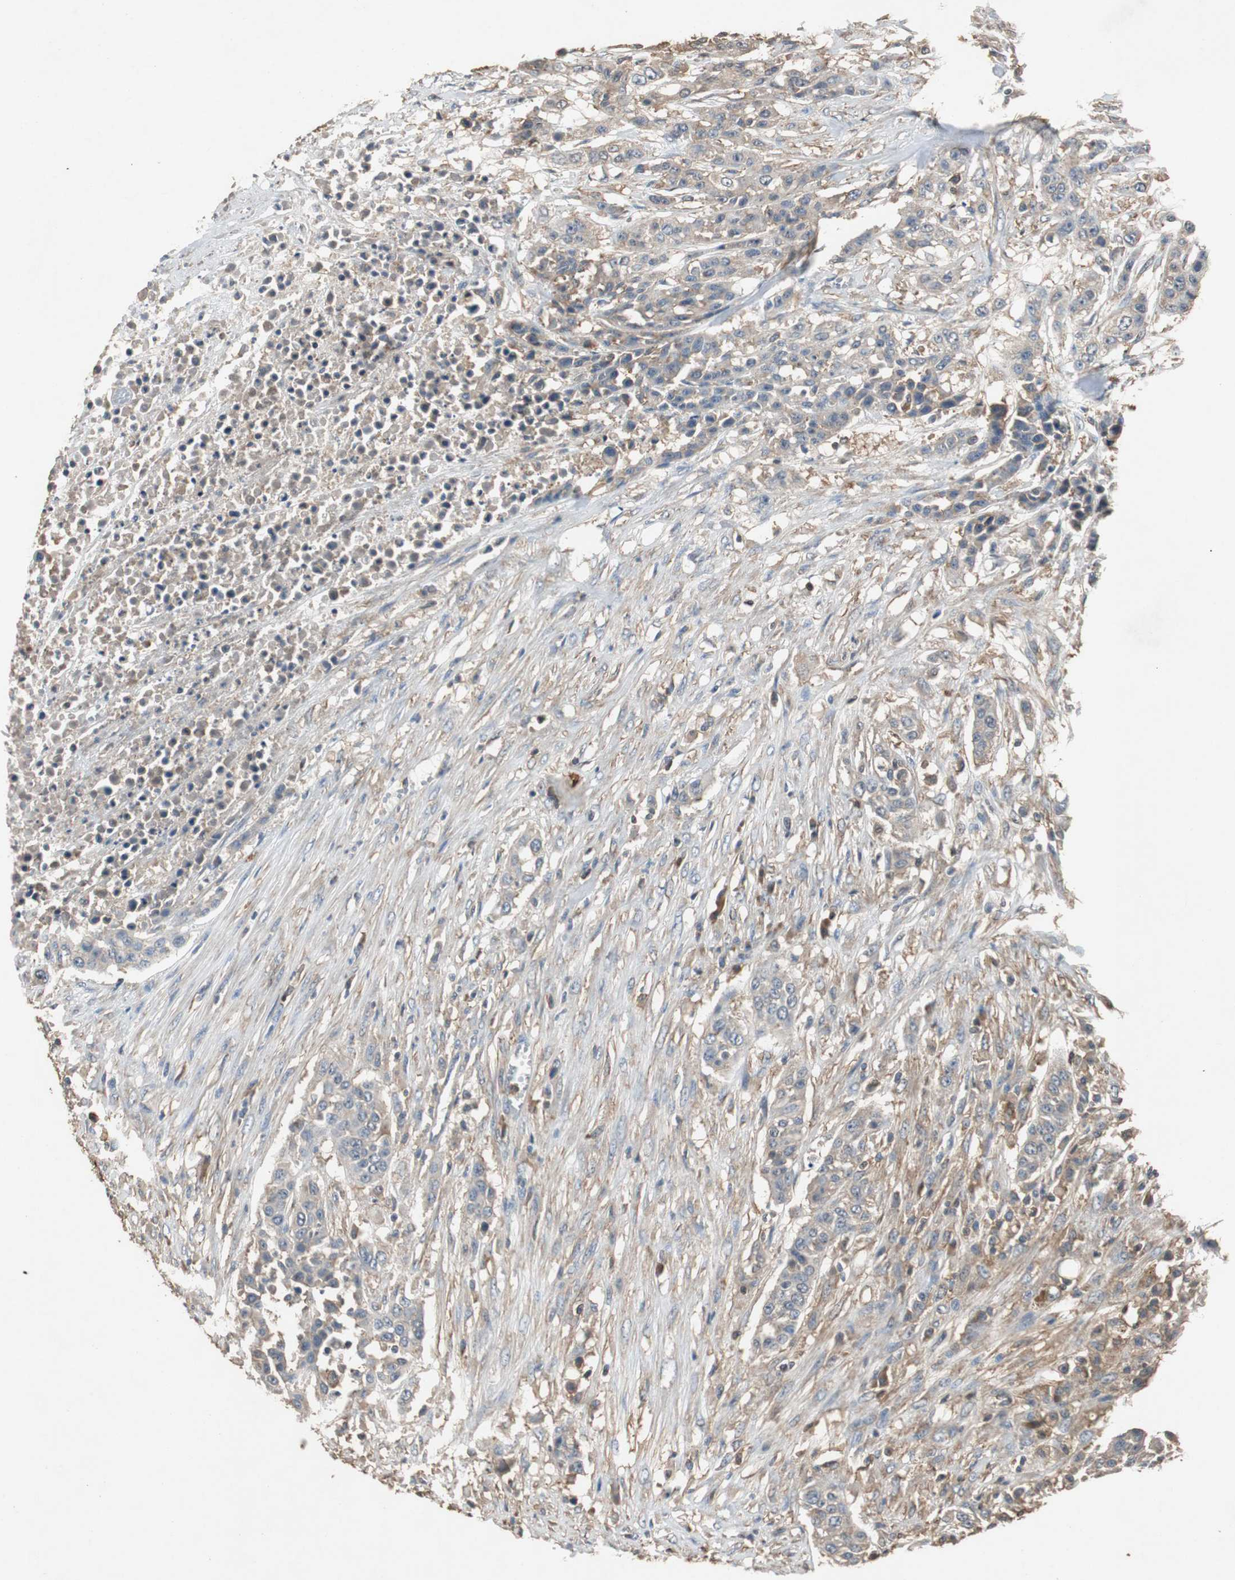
{"staining": {"intensity": "weak", "quantity": "<25%", "location": "cytoplasmic/membranous"}, "tissue": "urothelial cancer", "cell_type": "Tumor cells", "image_type": "cancer", "snomed": [{"axis": "morphology", "description": "Urothelial carcinoma, High grade"}, {"axis": "topography", "description": "Urinary bladder"}], "caption": "An image of urothelial cancer stained for a protein demonstrates no brown staining in tumor cells.", "gene": "TNFRSF14", "patient": {"sex": "male", "age": 74}}